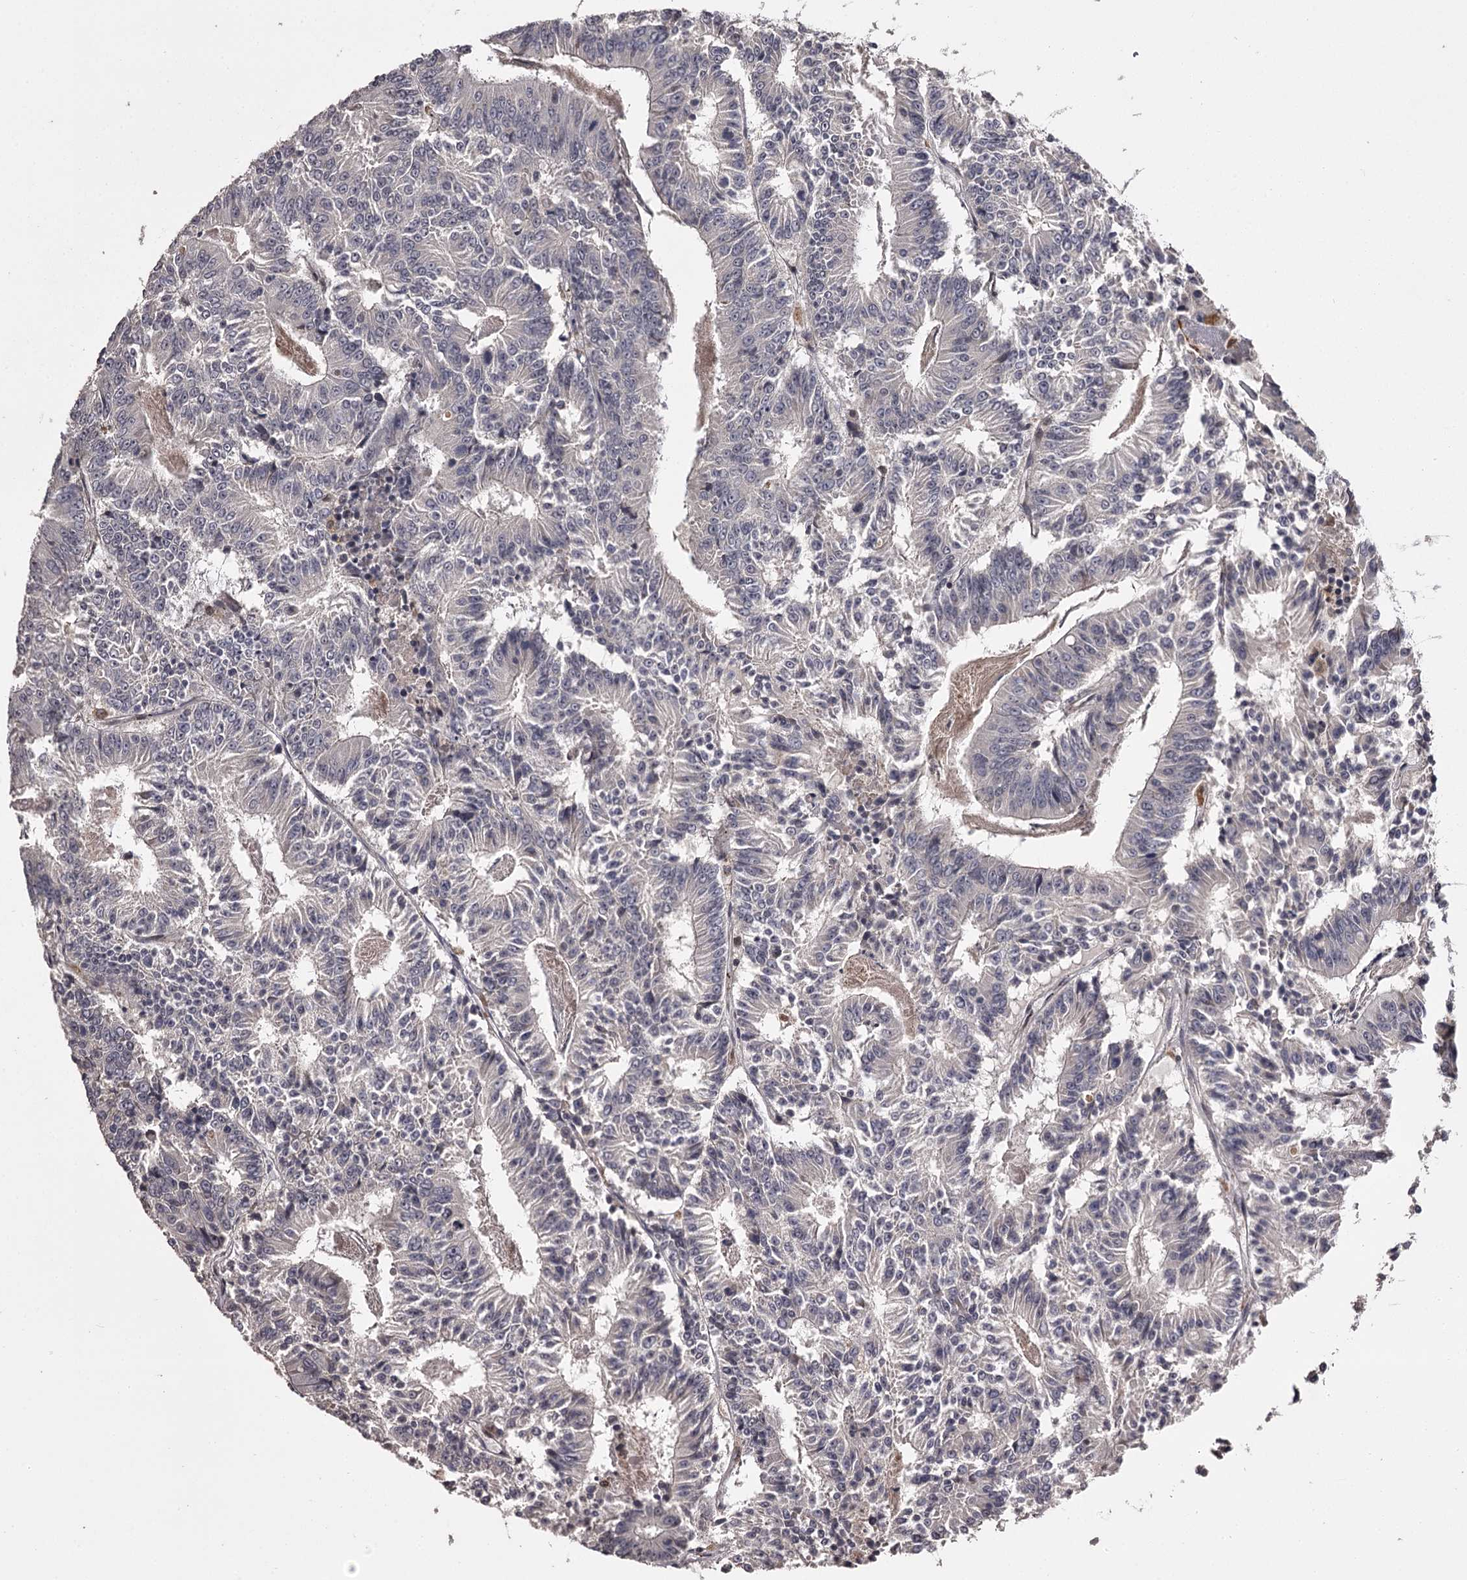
{"staining": {"intensity": "negative", "quantity": "none", "location": "none"}, "tissue": "colorectal cancer", "cell_type": "Tumor cells", "image_type": "cancer", "snomed": [{"axis": "morphology", "description": "Adenocarcinoma, NOS"}, {"axis": "topography", "description": "Colon"}], "caption": "Protein analysis of colorectal cancer (adenocarcinoma) displays no significant staining in tumor cells. (Stains: DAB (3,3'-diaminobenzidine) IHC with hematoxylin counter stain, Microscopy: brightfield microscopy at high magnification).", "gene": "SLC32A1", "patient": {"sex": "male", "age": 83}}